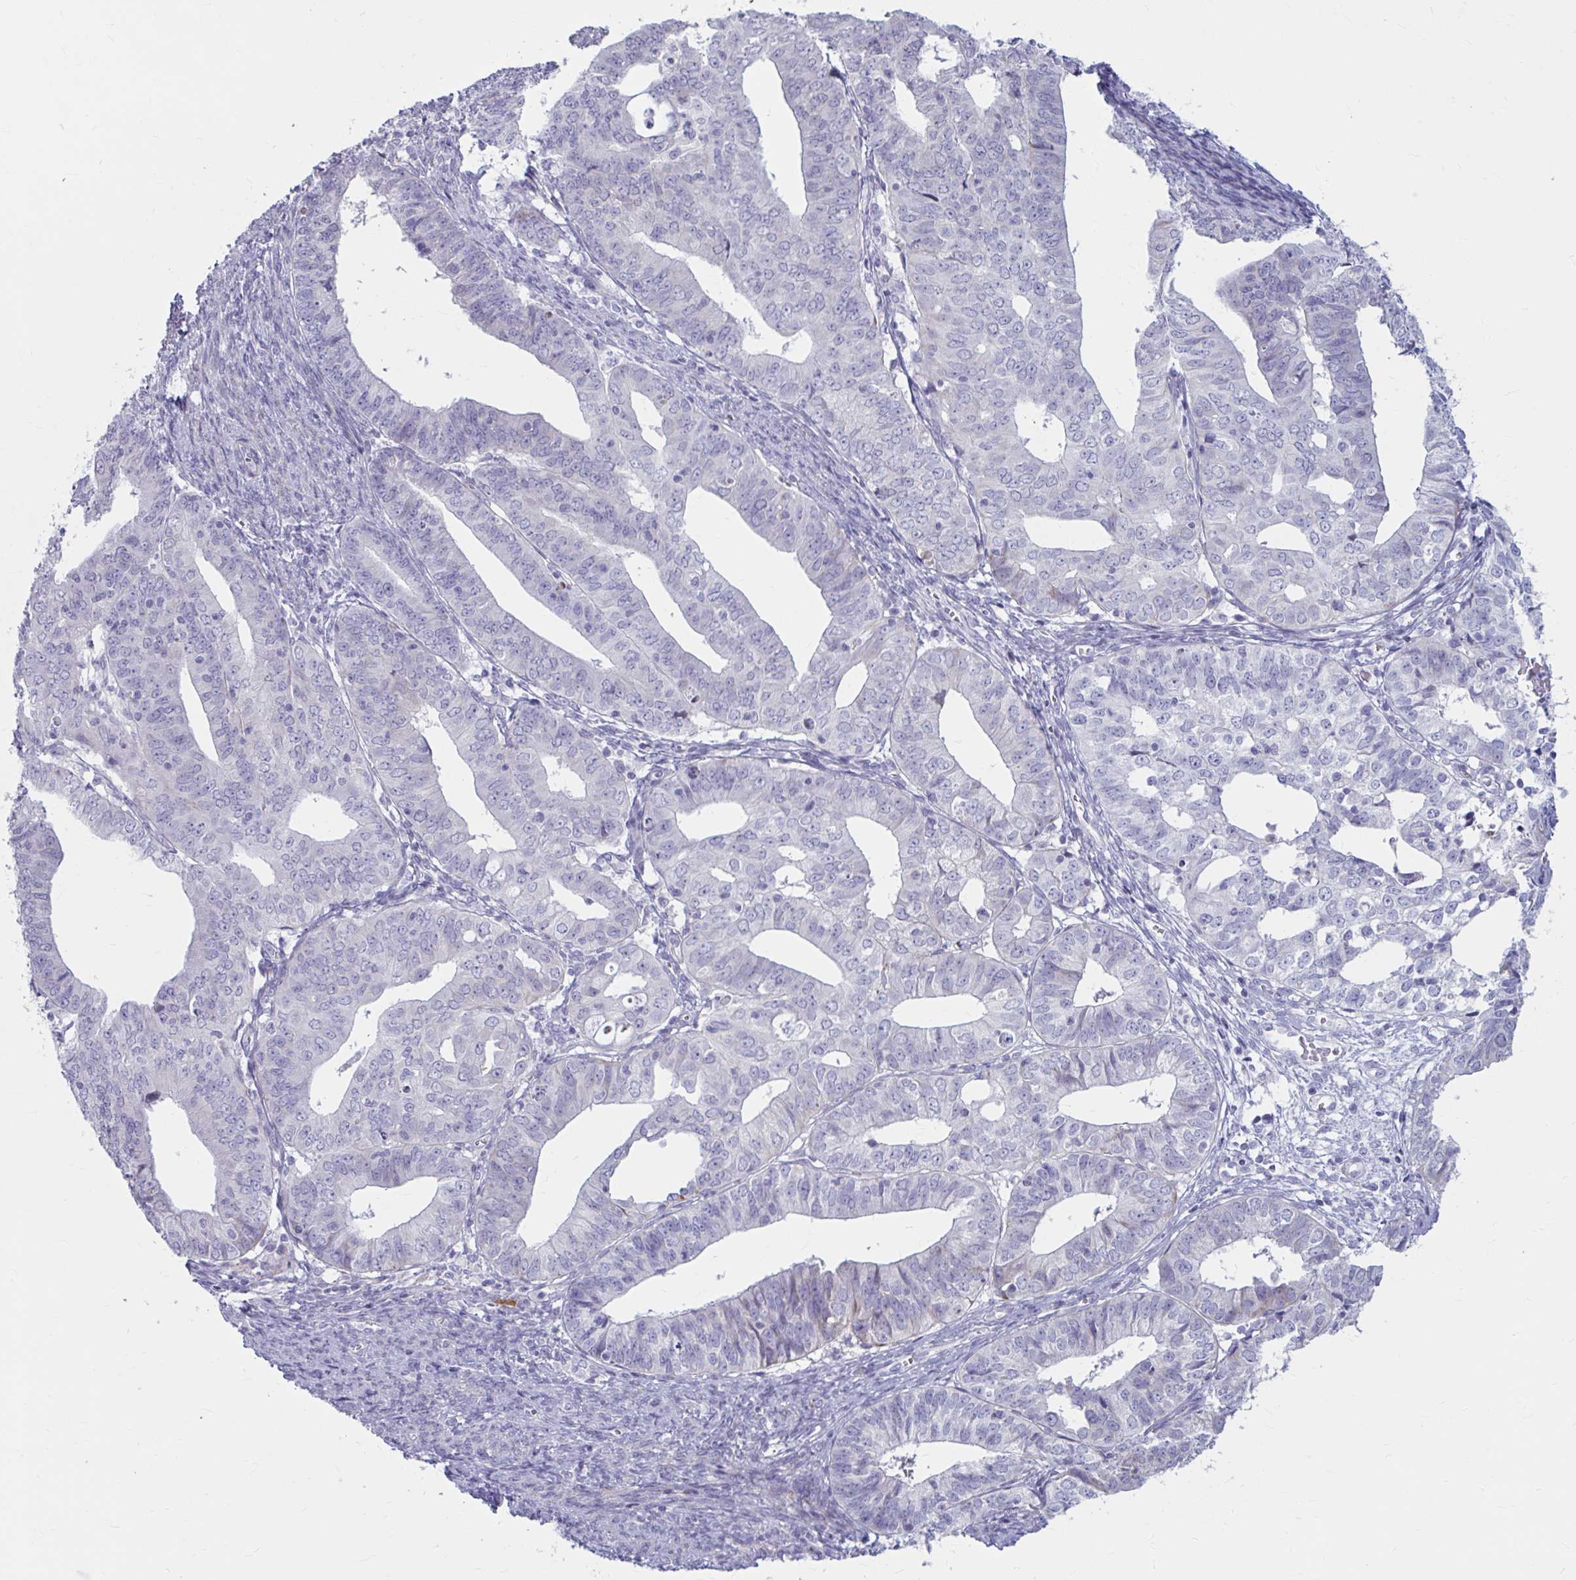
{"staining": {"intensity": "negative", "quantity": "none", "location": "none"}, "tissue": "endometrial cancer", "cell_type": "Tumor cells", "image_type": "cancer", "snomed": [{"axis": "morphology", "description": "Adenocarcinoma, NOS"}, {"axis": "topography", "description": "Endometrium"}], "caption": "Immunohistochemical staining of human endometrial cancer demonstrates no significant expression in tumor cells. (Stains: DAB (3,3'-diaminobenzidine) immunohistochemistry with hematoxylin counter stain, Microscopy: brightfield microscopy at high magnification).", "gene": "MSMO1", "patient": {"sex": "female", "age": 56}}